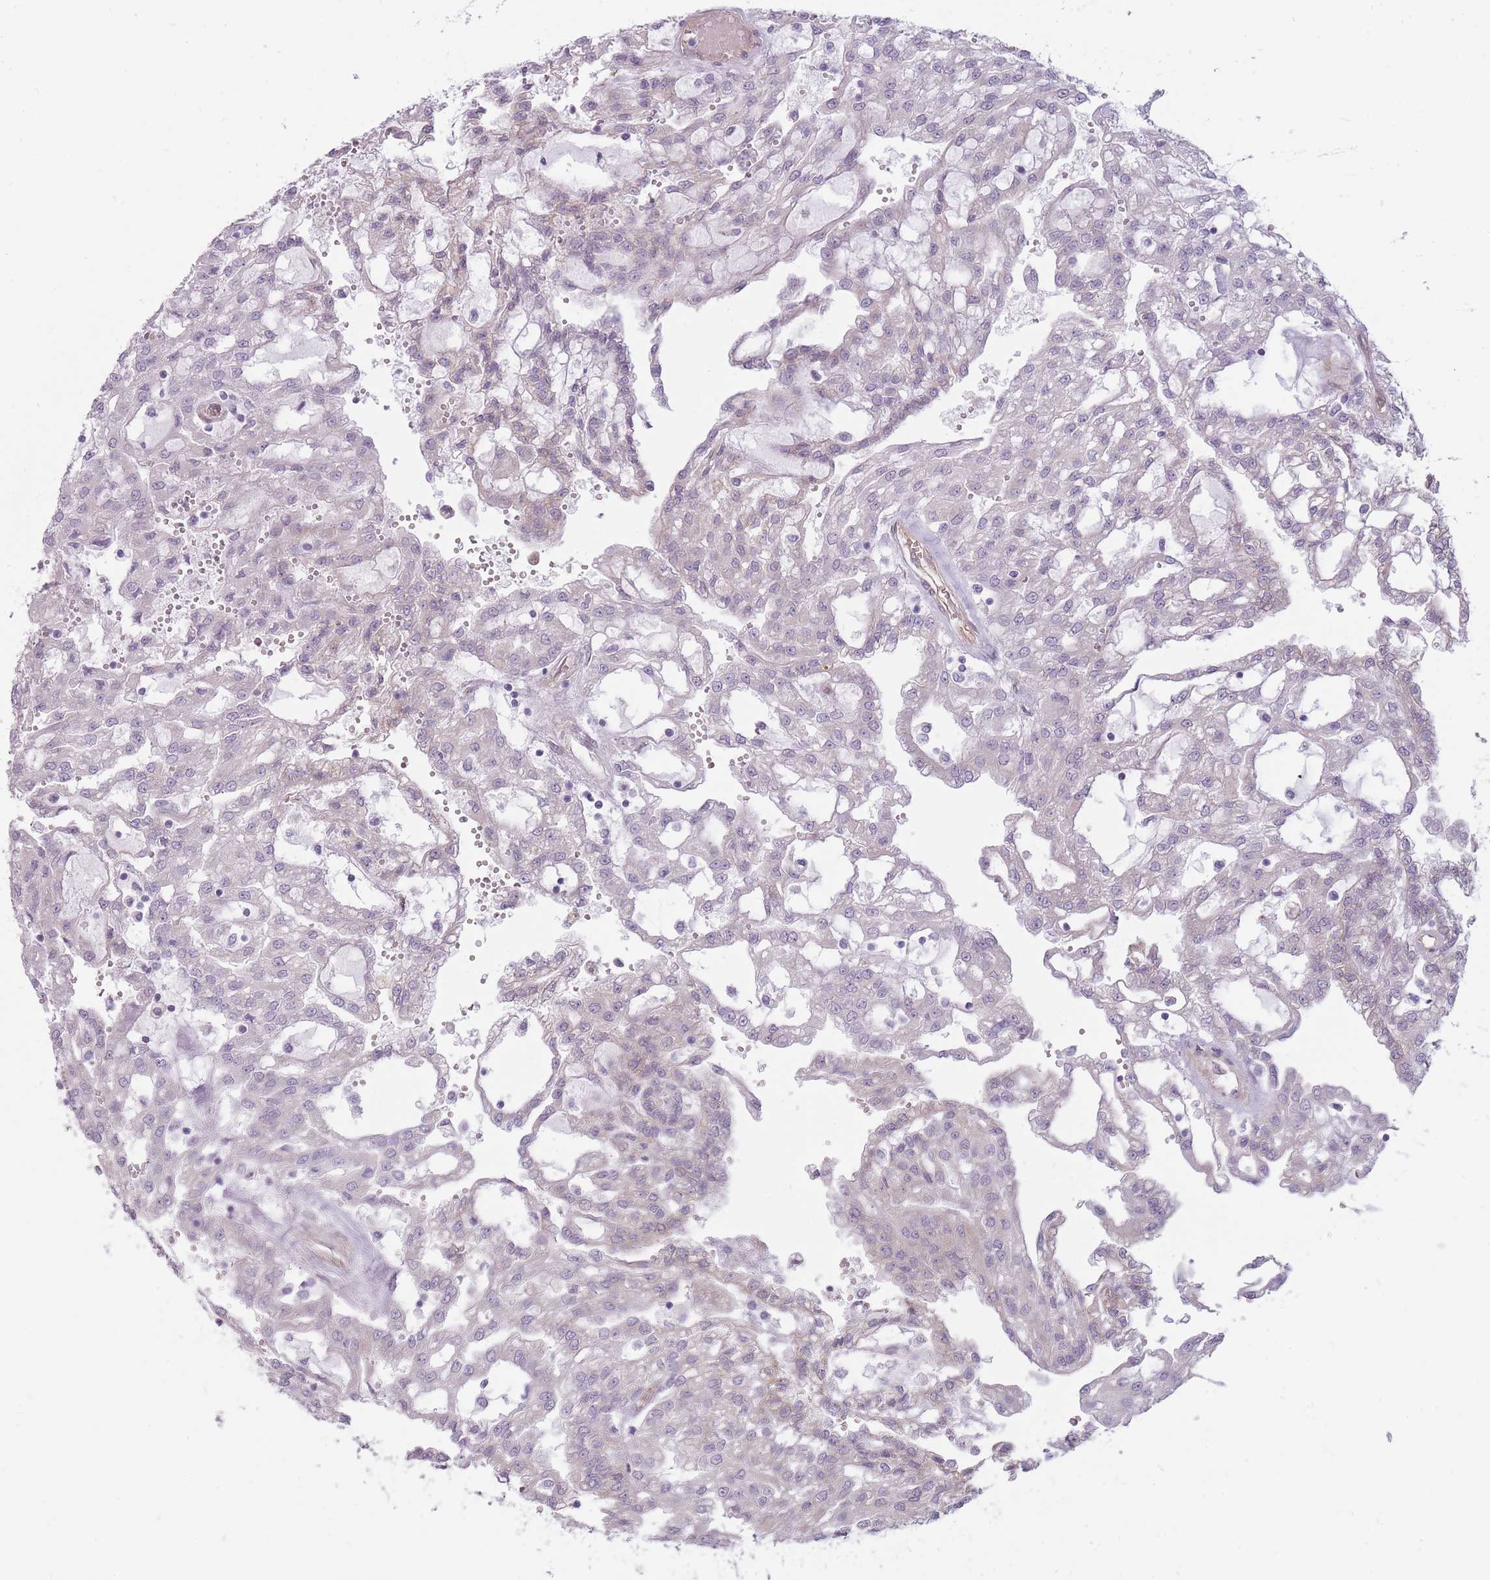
{"staining": {"intensity": "negative", "quantity": "none", "location": "none"}, "tissue": "renal cancer", "cell_type": "Tumor cells", "image_type": "cancer", "snomed": [{"axis": "morphology", "description": "Adenocarcinoma, NOS"}, {"axis": "topography", "description": "Kidney"}], "caption": "Protein analysis of renal cancer (adenocarcinoma) displays no significant staining in tumor cells.", "gene": "PGRMC2", "patient": {"sex": "male", "age": 63}}